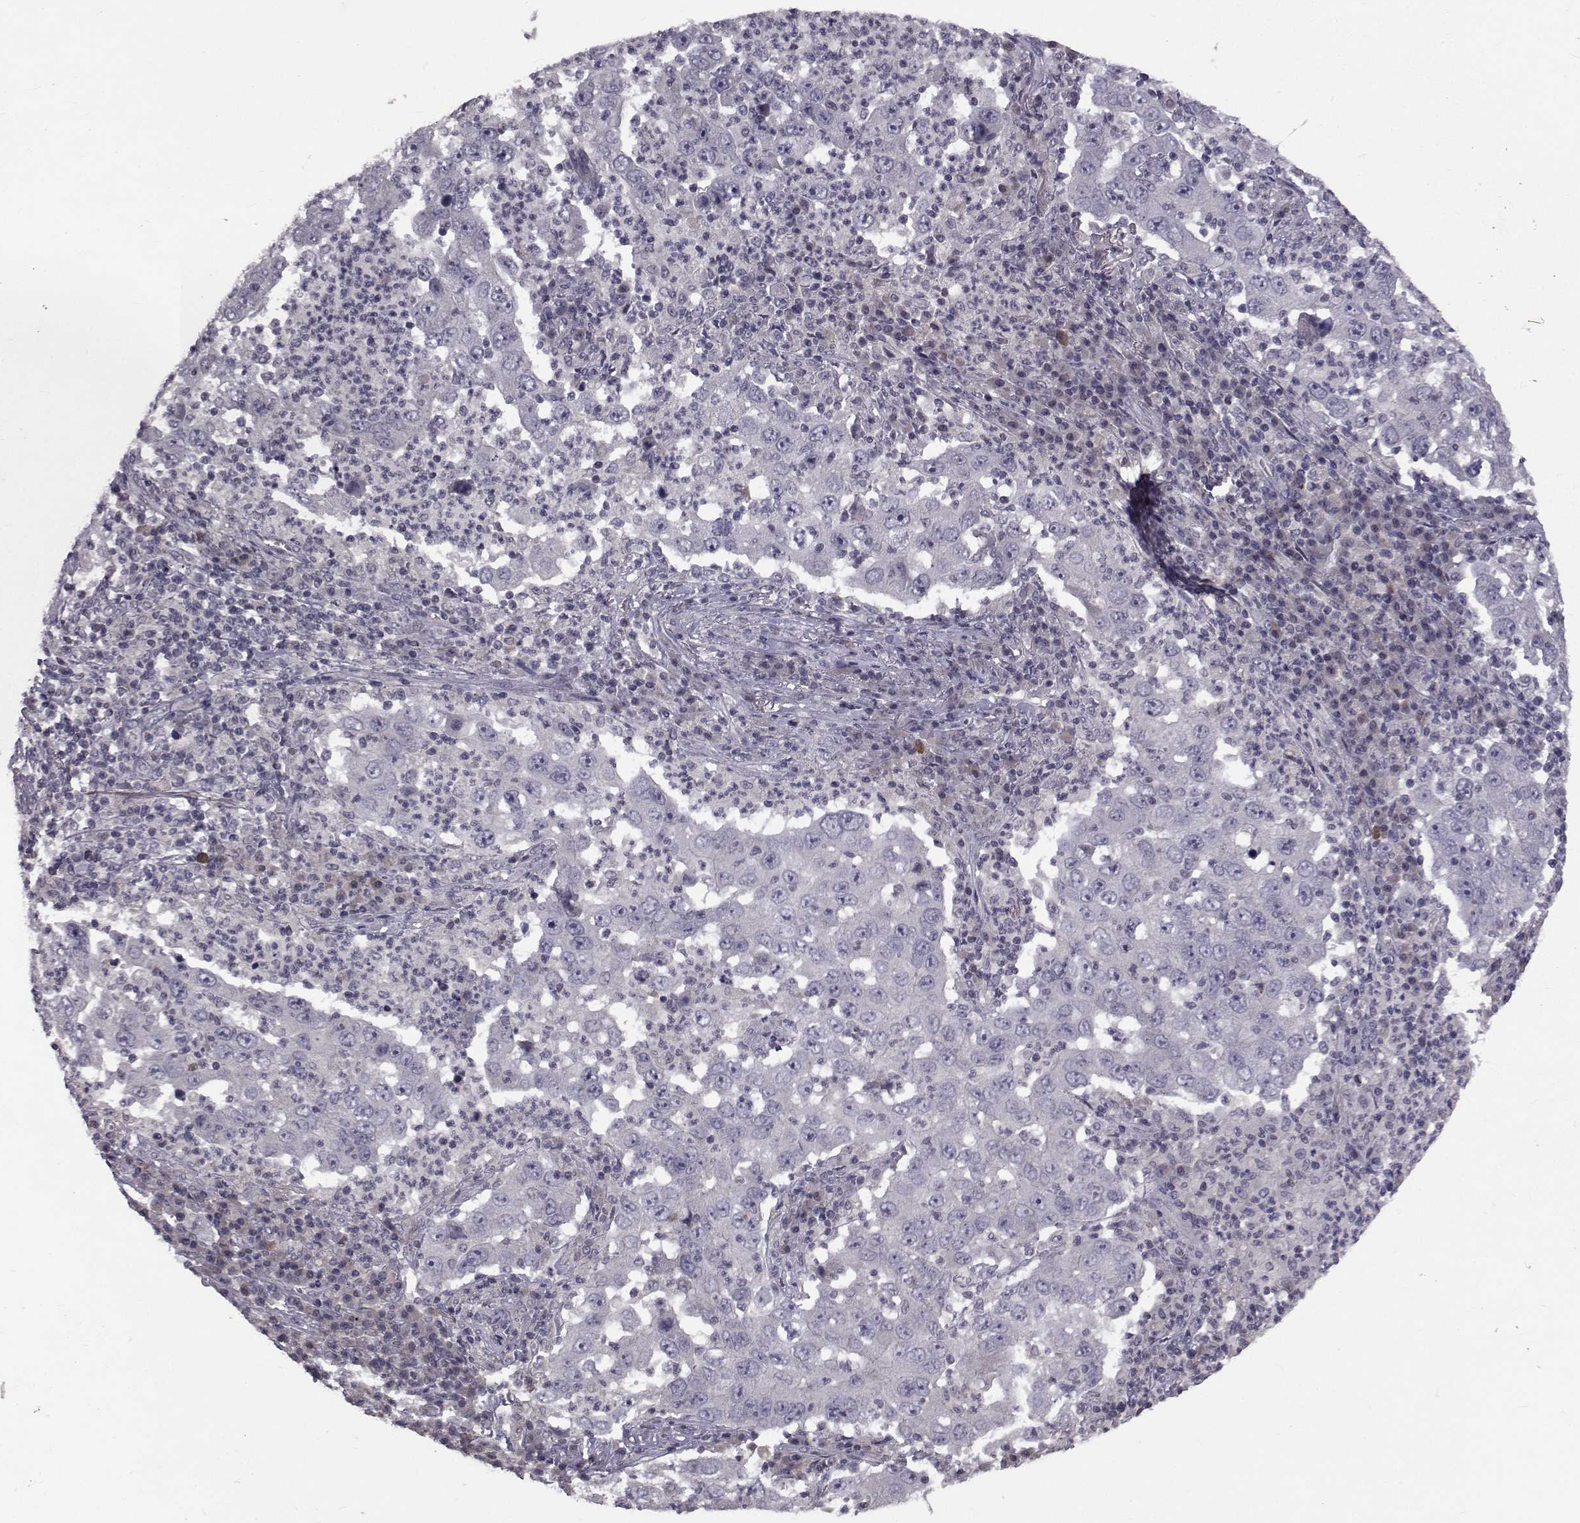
{"staining": {"intensity": "negative", "quantity": "none", "location": "none"}, "tissue": "lung cancer", "cell_type": "Tumor cells", "image_type": "cancer", "snomed": [{"axis": "morphology", "description": "Adenocarcinoma, NOS"}, {"axis": "topography", "description": "Lung"}], "caption": "Tumor cells show no significant positivity in adenocarcinoma (lung).", "gene": "FDXR", "patient": {"sex": "male", "age": 73}}